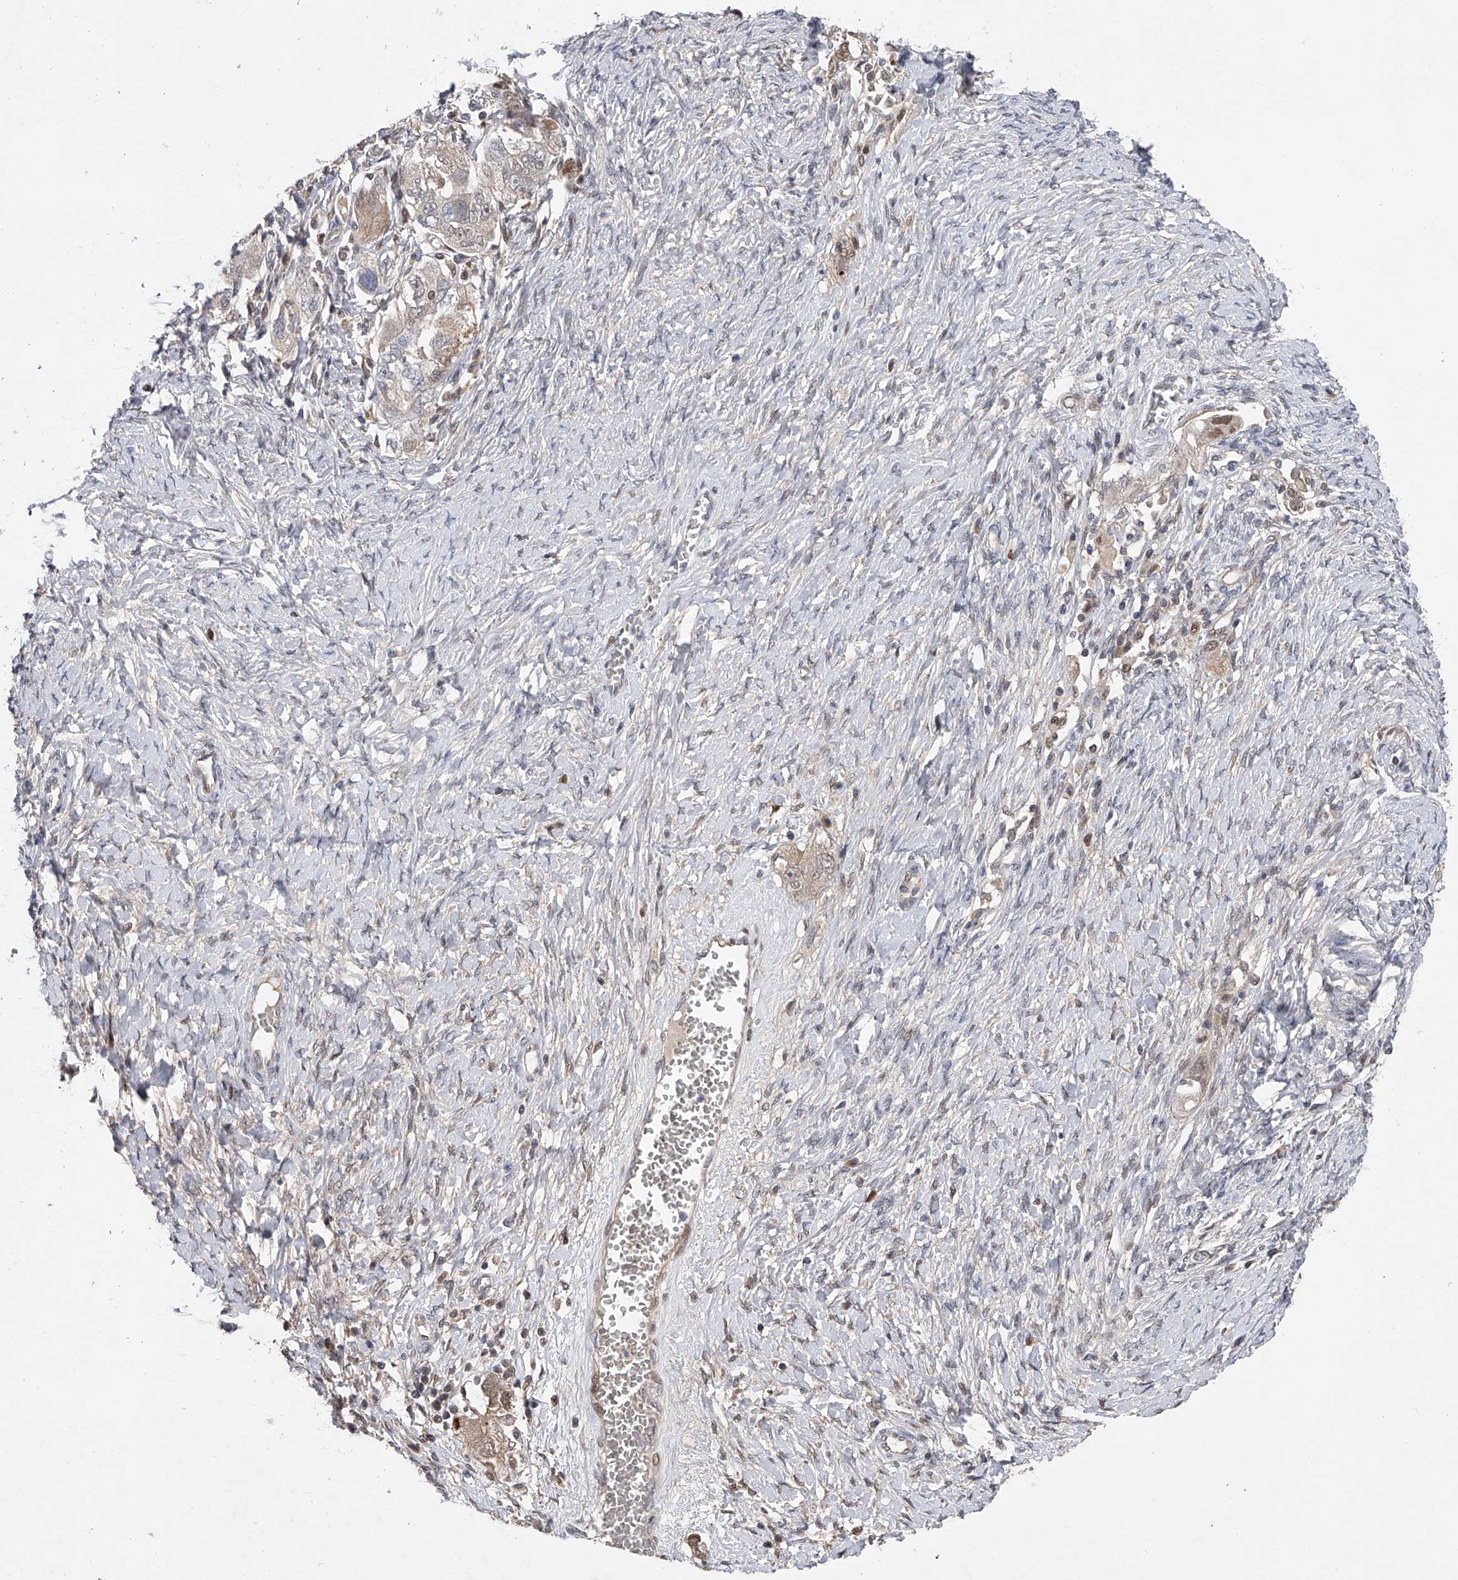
{"staining": {"intensity": "weak", "quantity": "25%-75%", "location": "cytoplasmic/membranous,nuclear"}, "tissue": "ovarian cancer", "cell_type": "Tumor cells", "image_type": "cancer", "snomed": [{"axis": "morphology", "description": "Carcinoma, NOS"}, {"axis": "morphology", "description": "Cystadenocarcinoma, serous, NOS"}, {"axis": "topography", "description": "Ovary"}], "caption": "Ovarian serous cystadenocarcinoma stained with immunohistochemistry demonstrates weak cytoplasmic/membranous and nuclear expression in approximately 25%-75% of tumor cells. (DAB (3,3'-diaminobenzidine) IHC, brown staining for protein, blue staining for nuclei).", "gene": "RWDD2A", "patient": {"sex": "female", "age": 69}}